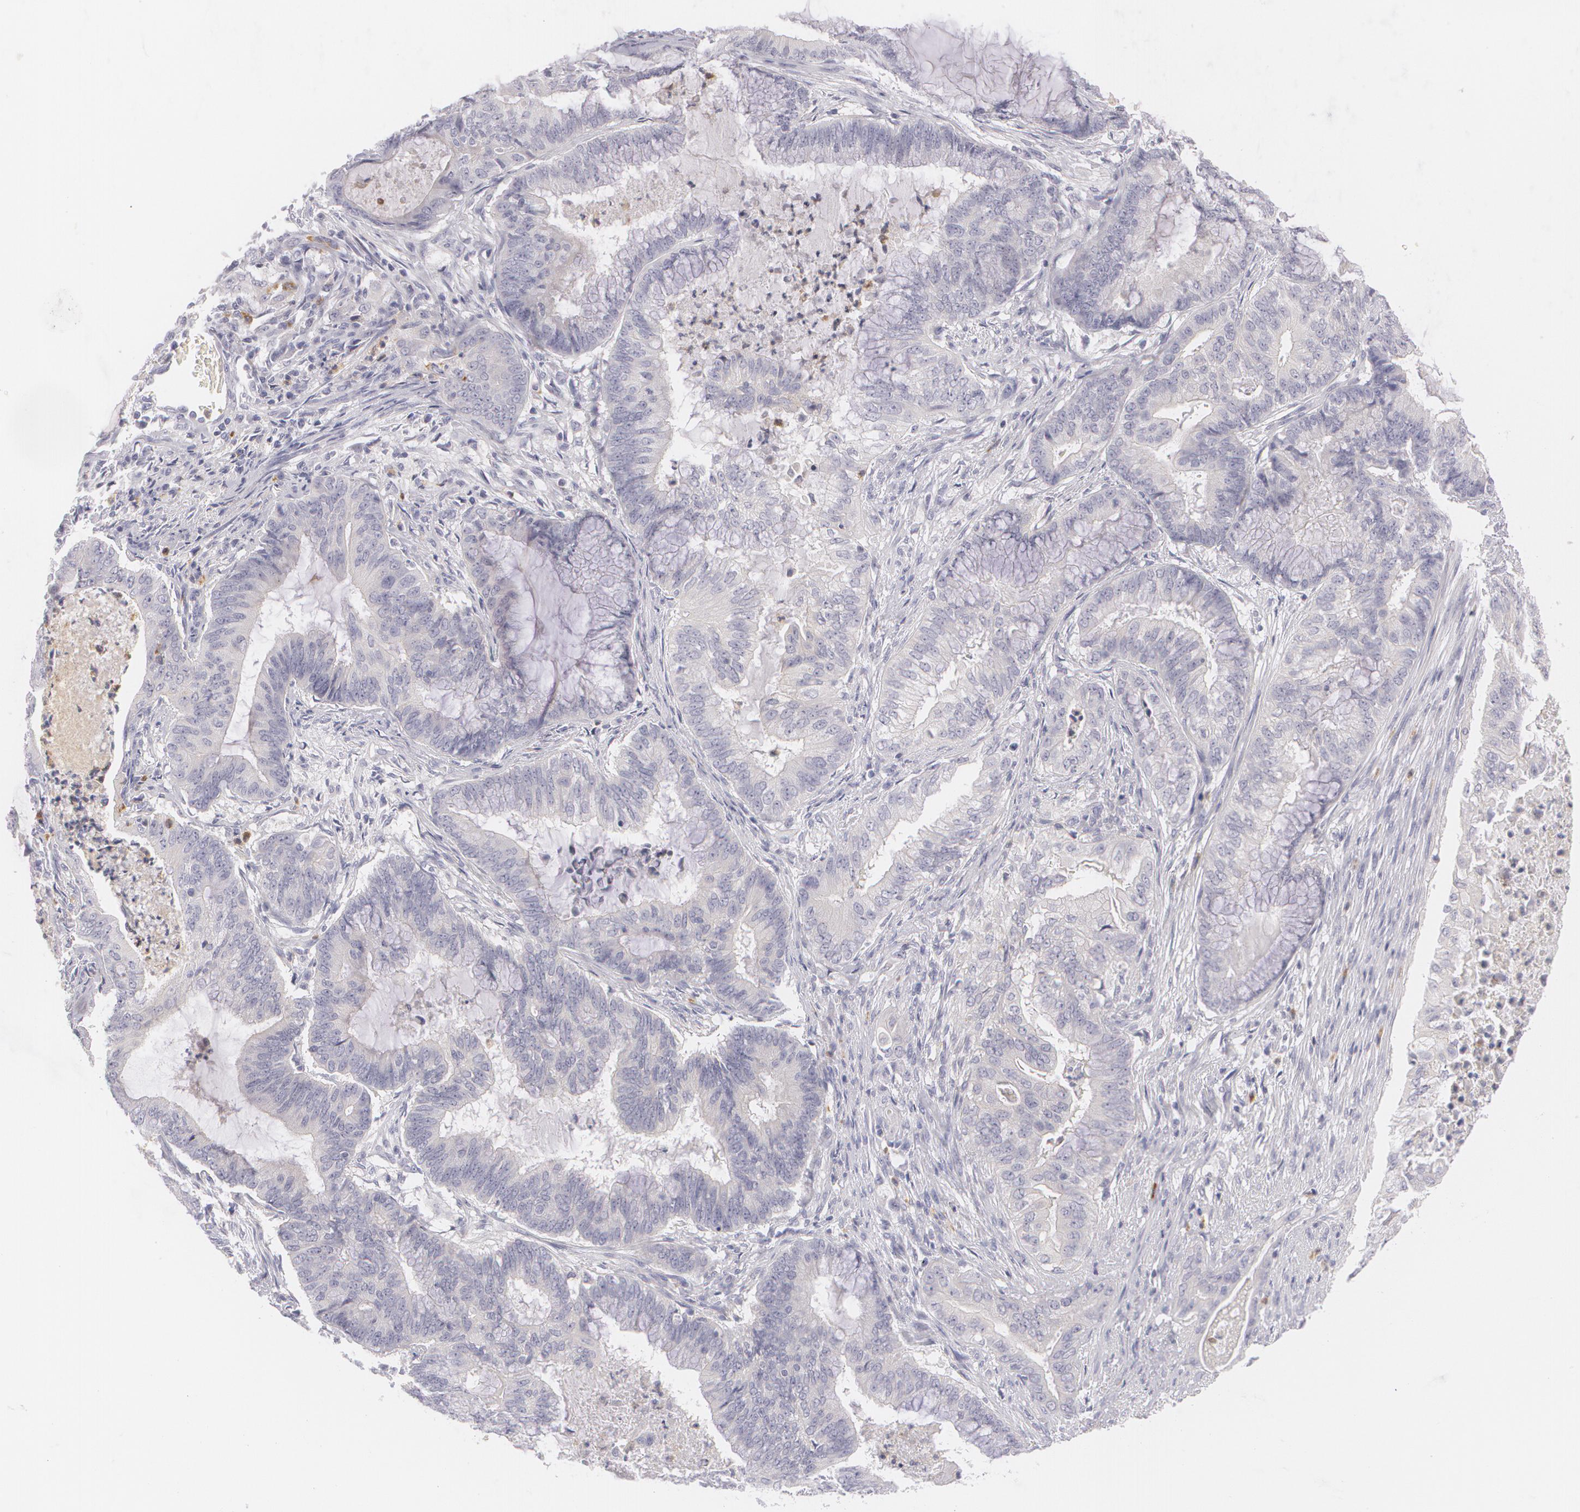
{"staining": {"intensity": "negative", "quantity": "none", "location": "none"}, "tissue": "endometrial cancer", "cell_type": "Tumor cells", "image_type": "cancer", "snomed": [{"axis": "morphology", "description": "Adenocarcinoma, NOS"}, {"axis": "topography", "description": "Endometrium"}], "caption": "This is a image of immunohistochemistry staining of endometrial cancer (adenocarcinoma), which shows no staining in tumor cells. (DAB (3,3'-diaminobenzidine) immunohistochemistry with hematoxylin counter stain).", "gene": "FAM181A", "patient": {"sex": "female", "age": 63}}